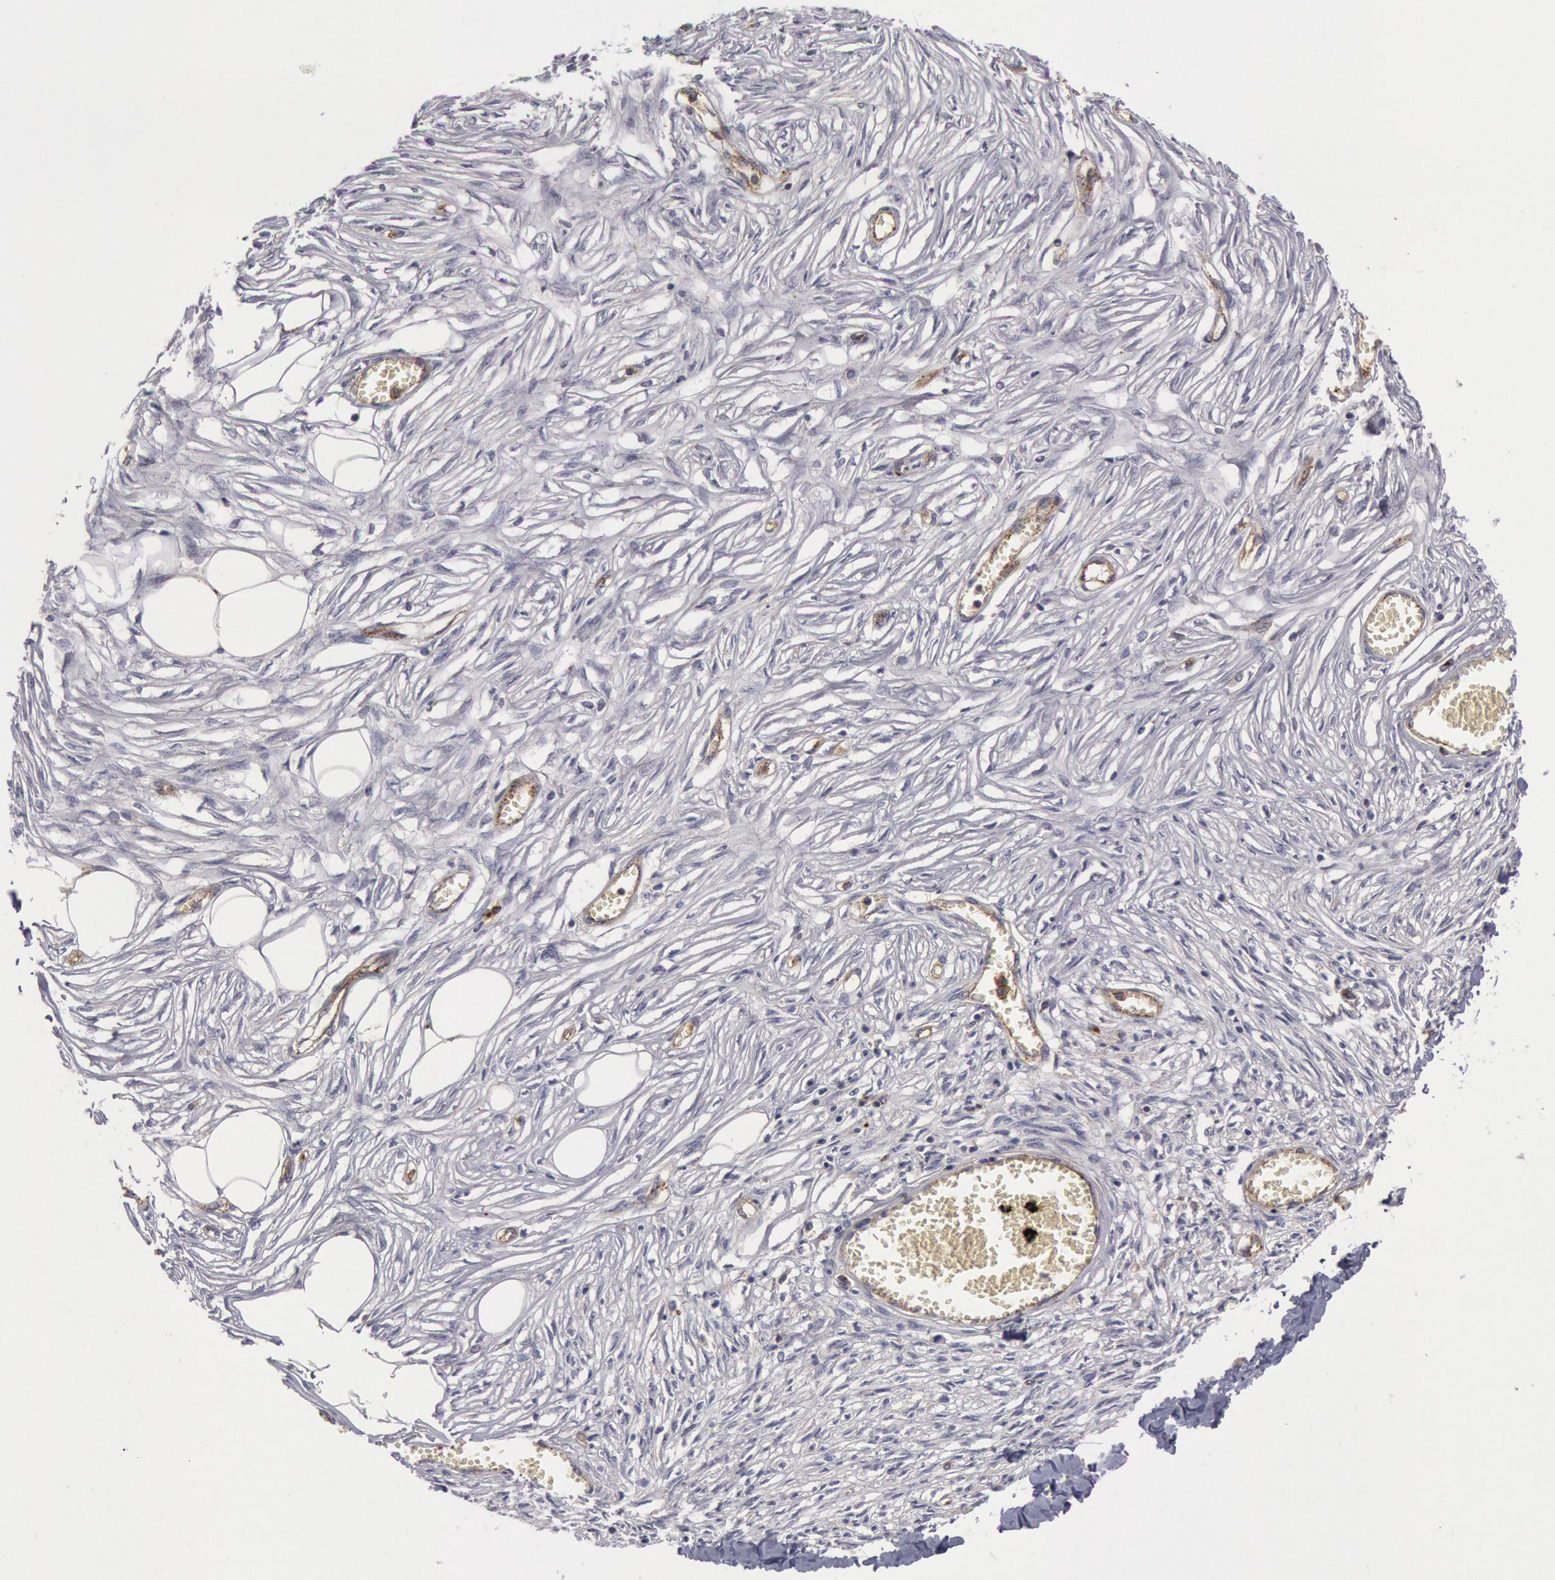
{"staining": {"intensity": "negative", "quantity": "none", "location": "none"}, "tissue": "adipose tissue", "cell_type": "Adipocytes", "image_type": "normal", "snomed": [{"axis": "morphology", "description": "Normal tissue, NOS"}, {"axis": "morphology", "description": "Sarcoma, NOS"}, {"axis": "topography", "description": "Skin"}, {"axis": "topography", "description": "Soft tissue"}], "caption": "Immunohistochemical staining of normal adipose tissue displays no significant expression in adipocytes.", "gene": "FLOT1", "patient": {"sex": "female", "age": 51}}